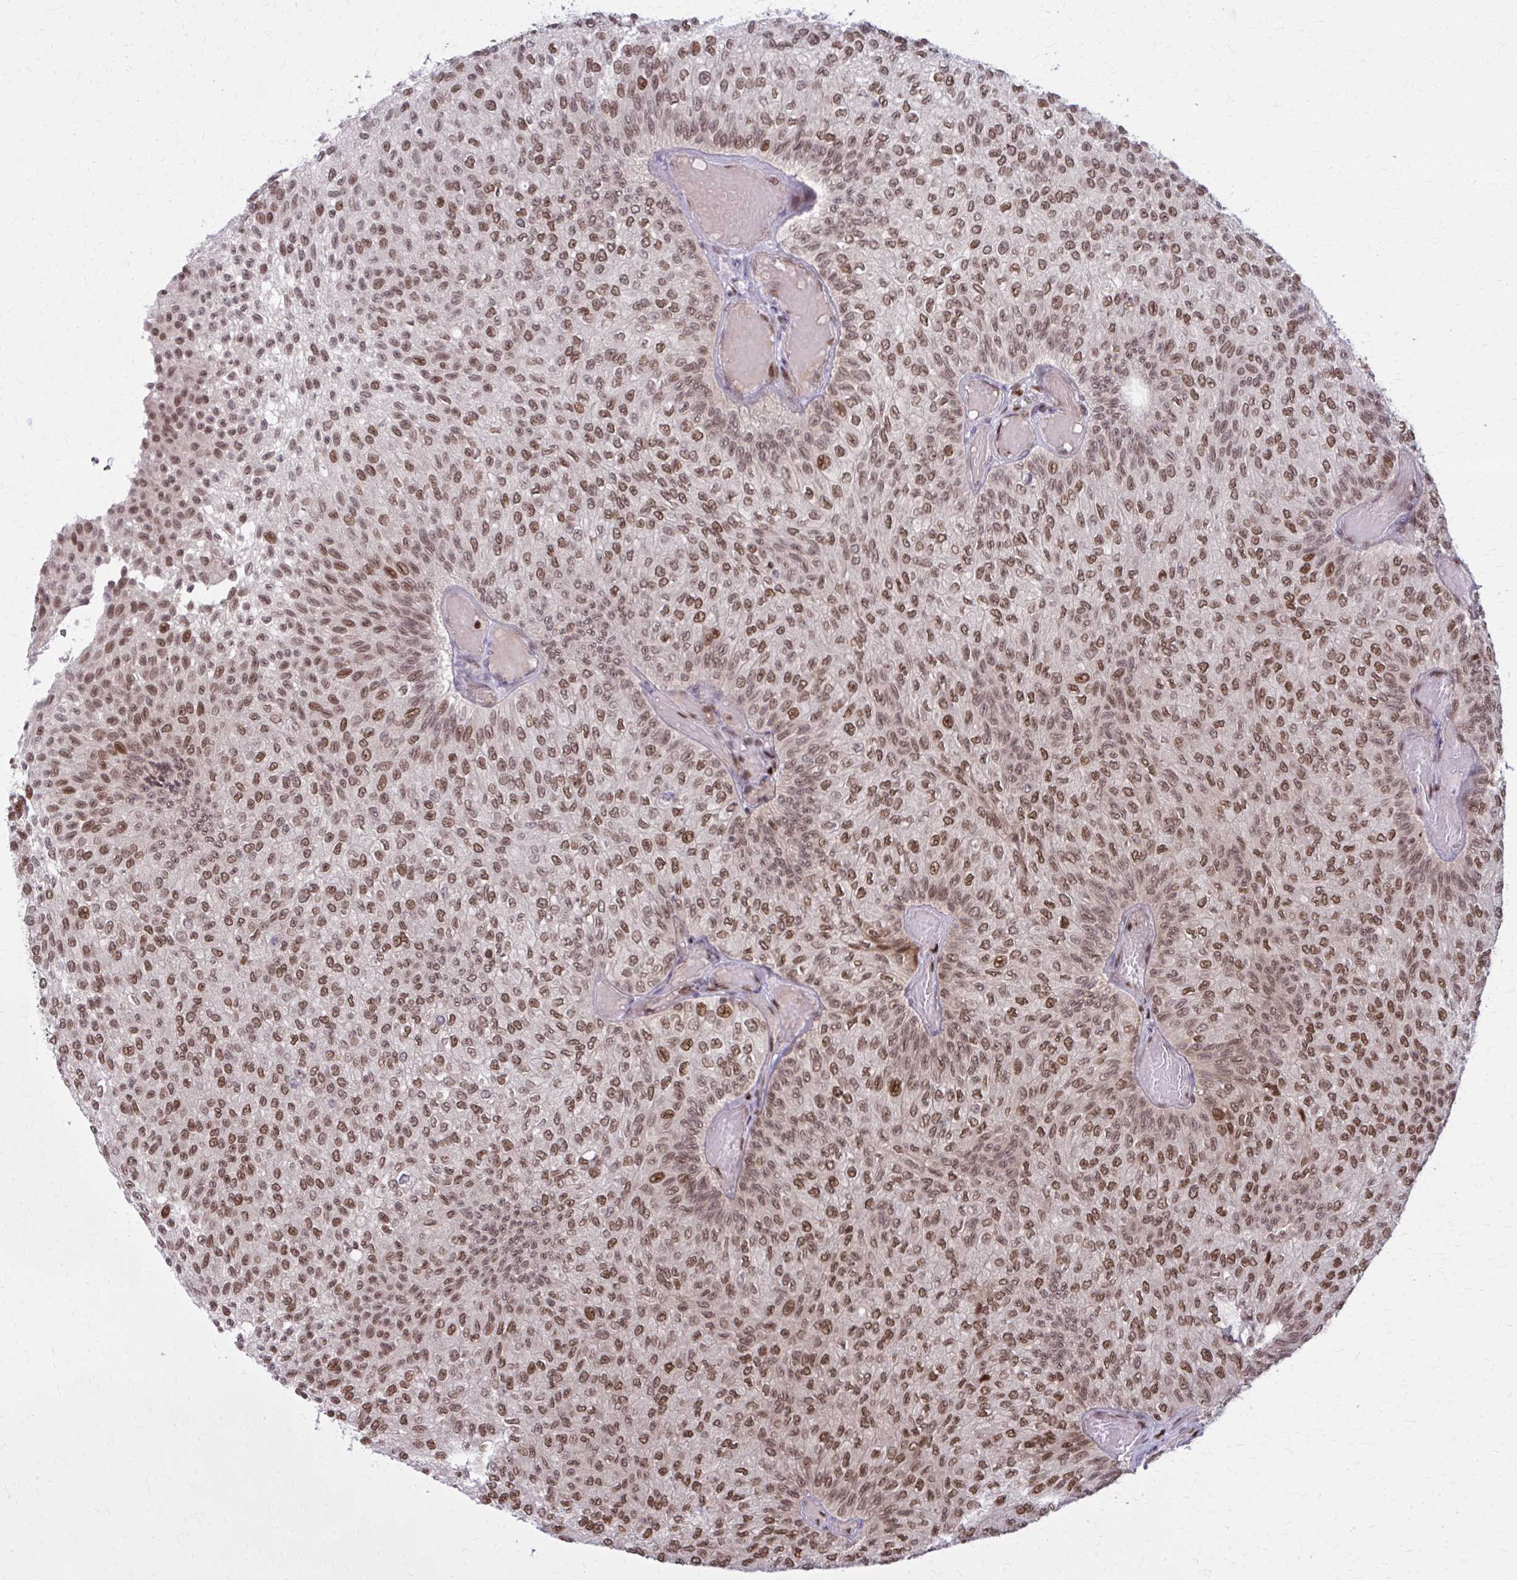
{"staining": {"intensity": "moderate", "quantity": ">75%", "location": "nuclear"}, "tissue": "urothelial cancer", "cell_type": "Tumor cells", "image_type": "cancer", "snomed": [{"axis": "morphology", "description": "Urothelial carcinoma, Low grade"}, {"axis": "topography", "description": "Urinary bladder"}], "caption": "Protein expression analysis of urothelial cancer shows moderate nuclear expression in approximately >75% of tumor cells. Immunohistochemistry (ihc) stains the protein of interest in brown and the nuclei are stained blue.", "gene": "ZNF559", "patient": {"sex": "male", "age": 78}}